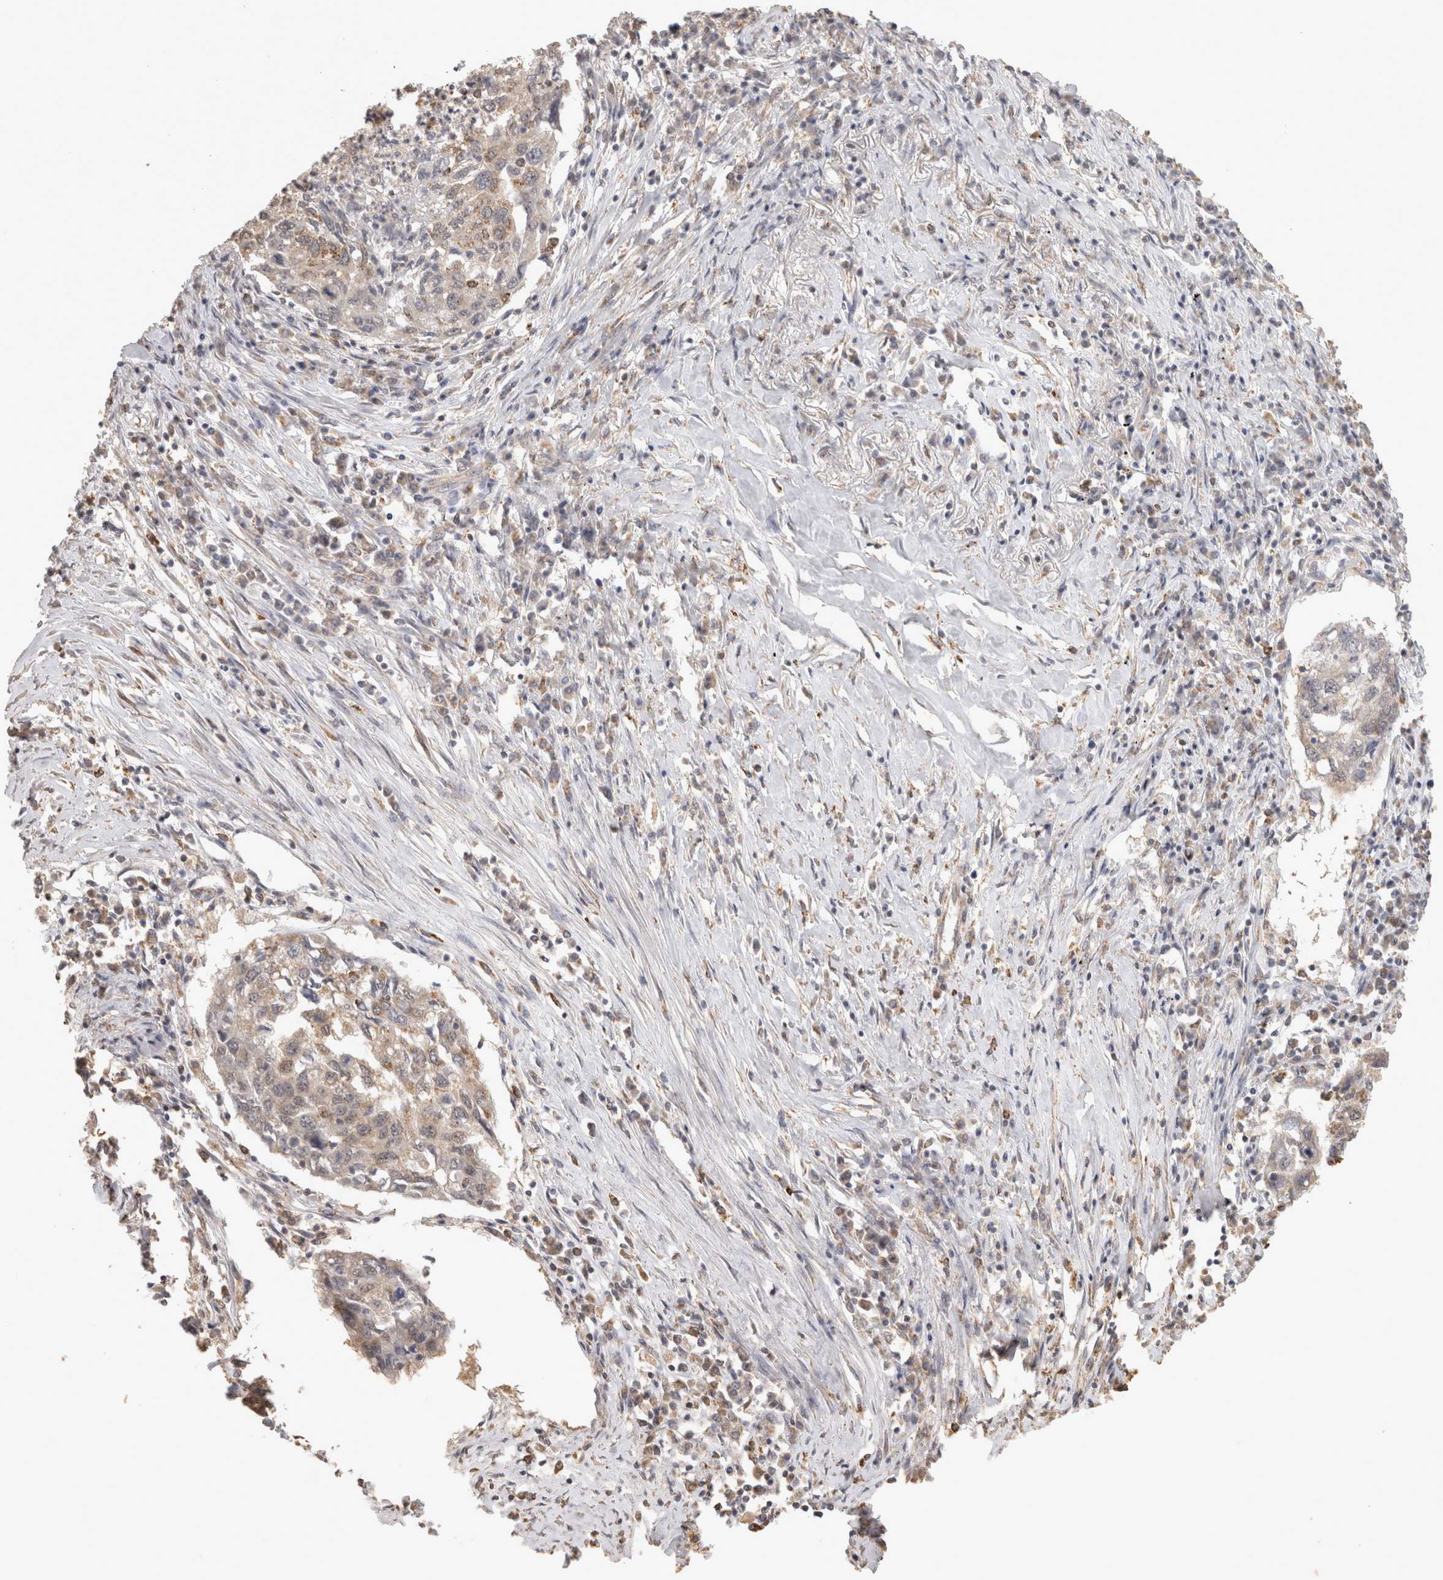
{"staining": {"intensity": "moderate", "quantity": ">75%", "location": "cytoplasmic/membranous"}, "tissue": "lung cancer", "cell_type": "Tumor cells", "image_type": "cancer", "snomed": [{"axis": "morphology", "description": "Squamous cell carcinoma, NOS"}, {"axis": "topography", "description": "Lung"}], "caption": "Immunohistochemical staining of human lung squamous cell carcinoma demonstrates medium levels of moderate cytoplasmic/membranous positivity in about >75% of tumor cells.", "gene": "BNIP3L", "patient": {"sex": "female", "age": 63}}